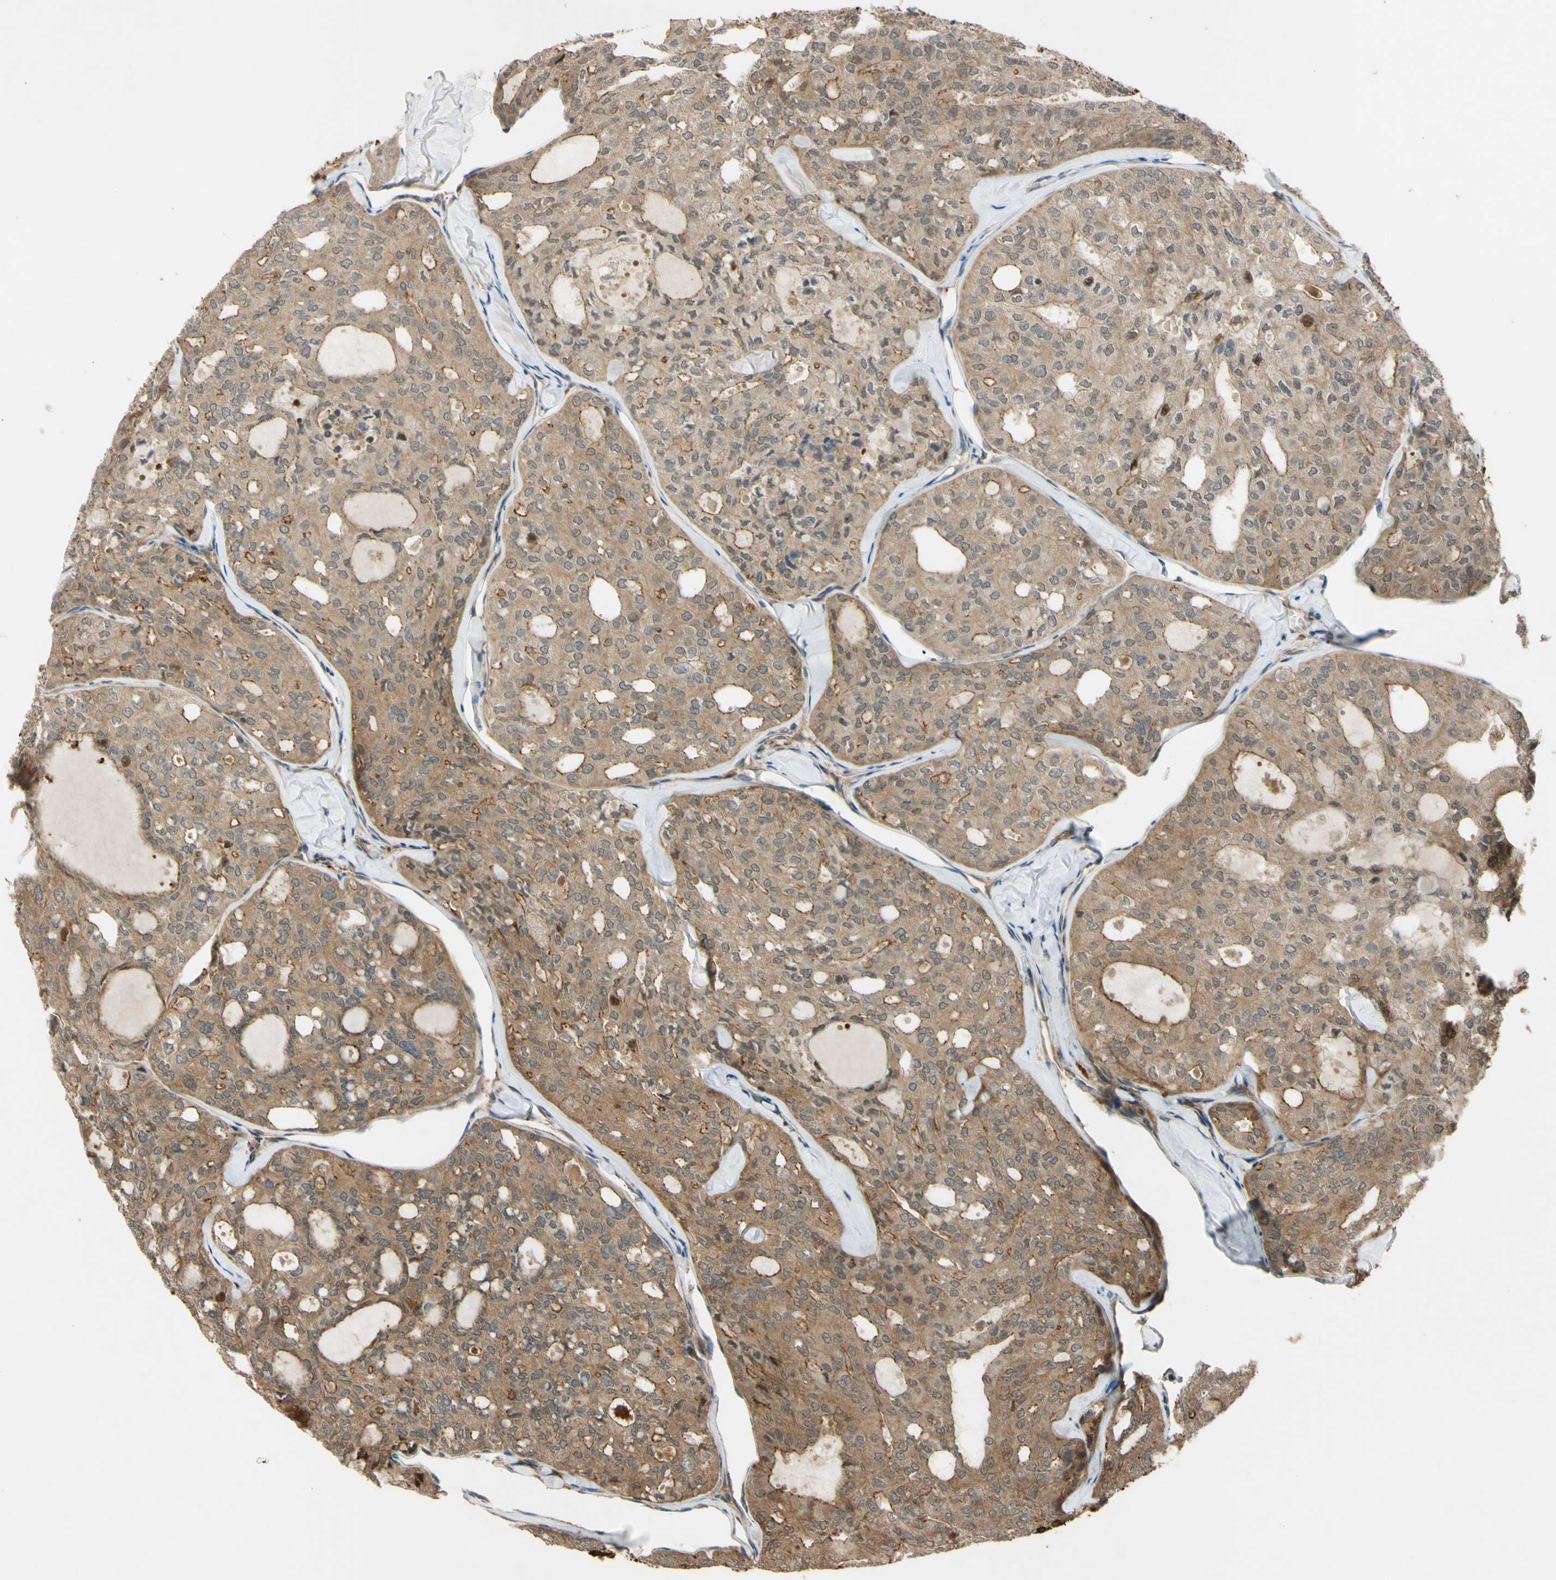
{"staining": {"intensity": "moderate", "quantity": ">75%", "location": "cytoplasmic/membranous"}, "tissue": "thyroid cancer", "cell_type": "Tumor cells", "image_type": "cancer", "snomed": [{"axis": "morphology", "description": "Follicular adenoma carcinoma, NOS"}, {"axis": "topography", "description": "Thyroid gland"}], "caption": "Thyroid cancer was stained to show a protein in brown. There is medium levels of moderate cytoplasmic/membranous staining in about >75% of tumor cells.", "gene": "FLII", "patient": {"sex": "male", "age": 75}}